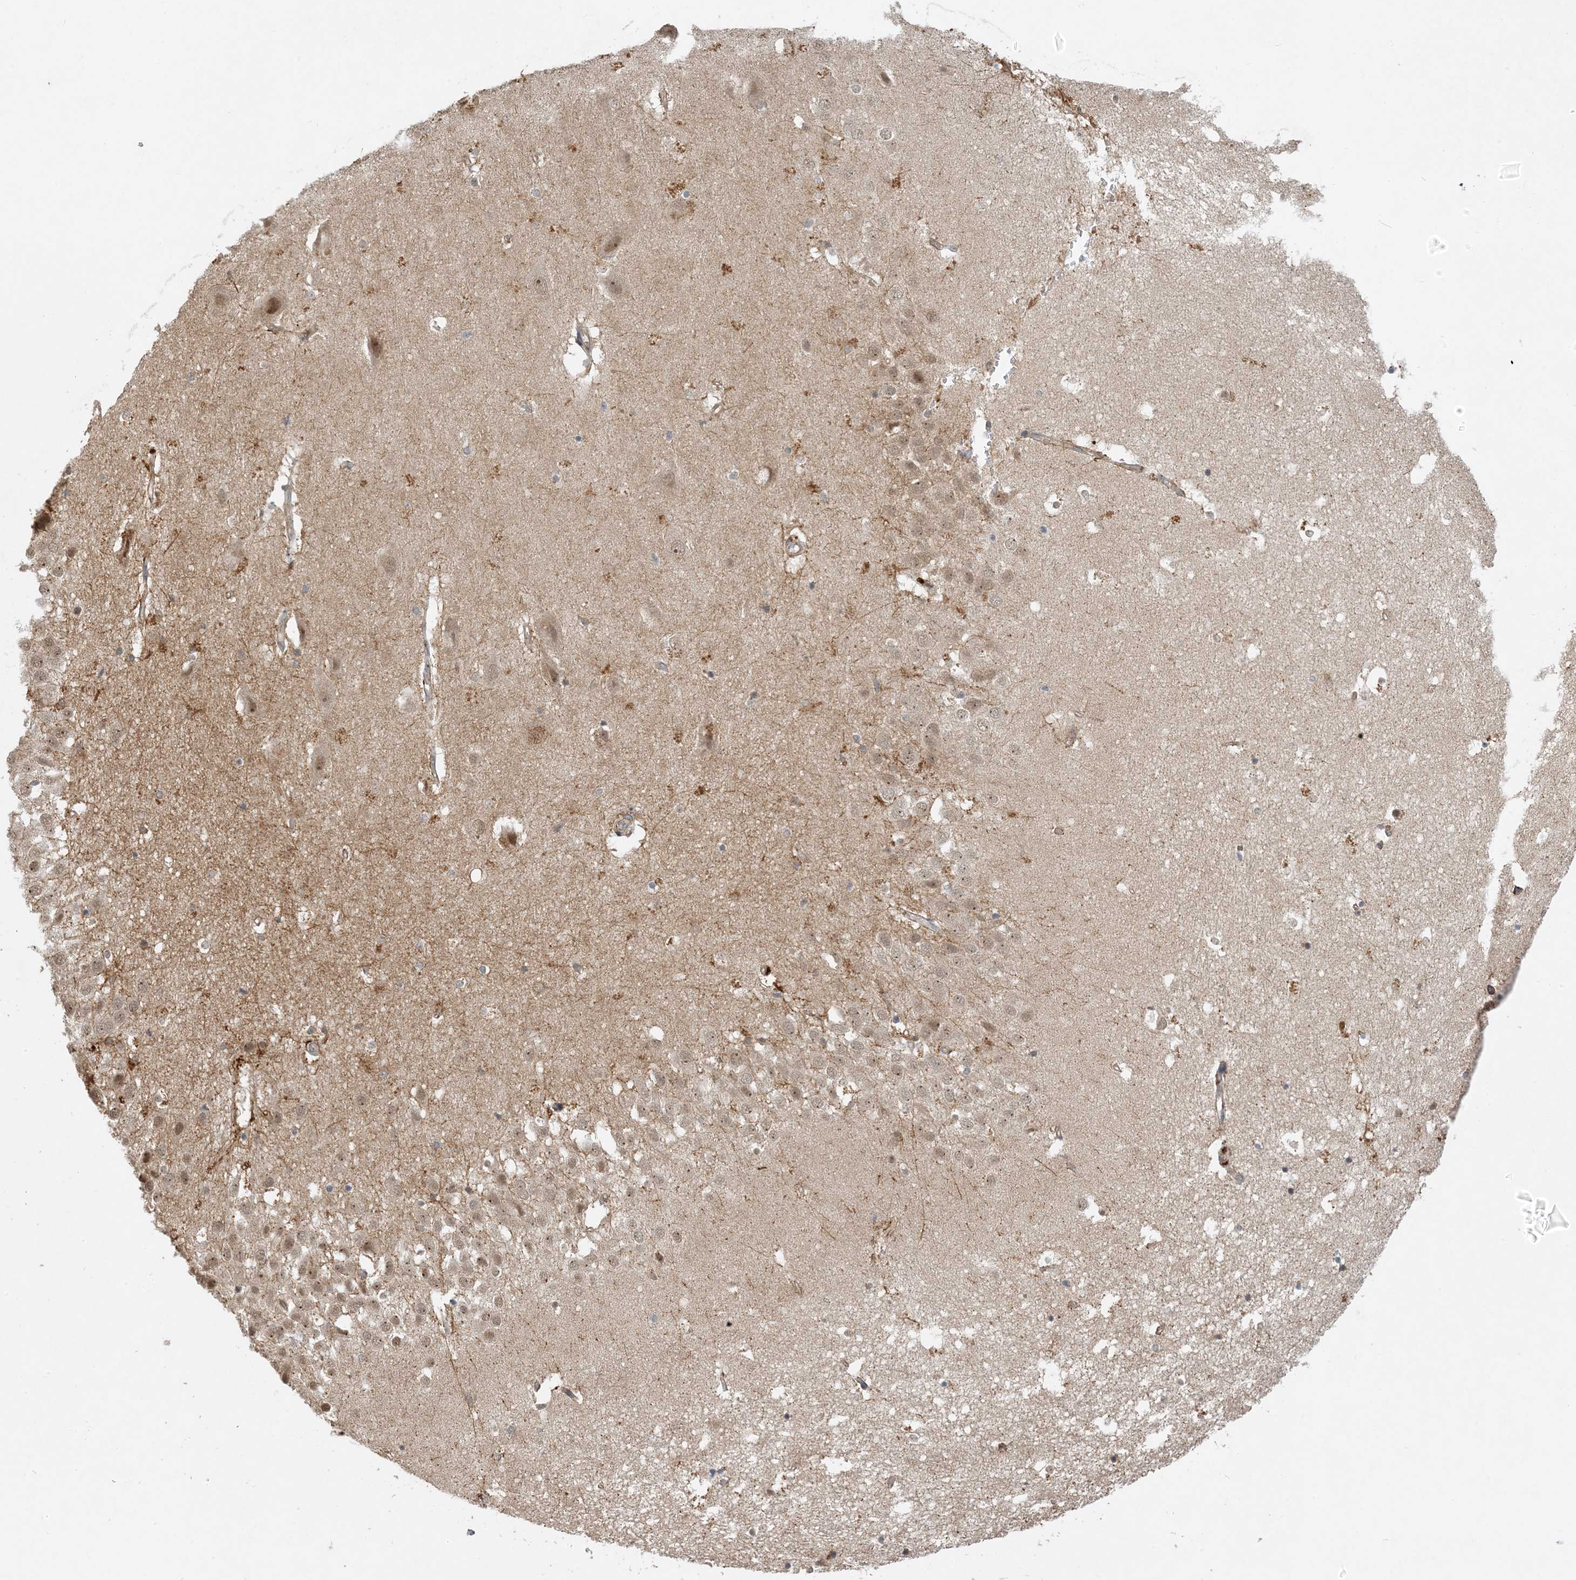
{"staining": {"intensity": "moderate", "quantity": "<25%", "location": "cytoplasmic/membranous"}, "tissue": "hippocampus", "cell_type": "Glial cells", "image_type": "normal", "snomed": [{"axis": "morphology", "description": "Normal tissue, NOS"}, {"axis": "topography", "description": "Hippocampus"}], "caption": "Moderate cytoplasmic/membranous expression for a protein is identified in about <25% of glial cells of benign hippocampus using immunohistochemistry (IHC).", "gene": "ZCCHC4", "patient": {"sex": "female", "age": 52}}